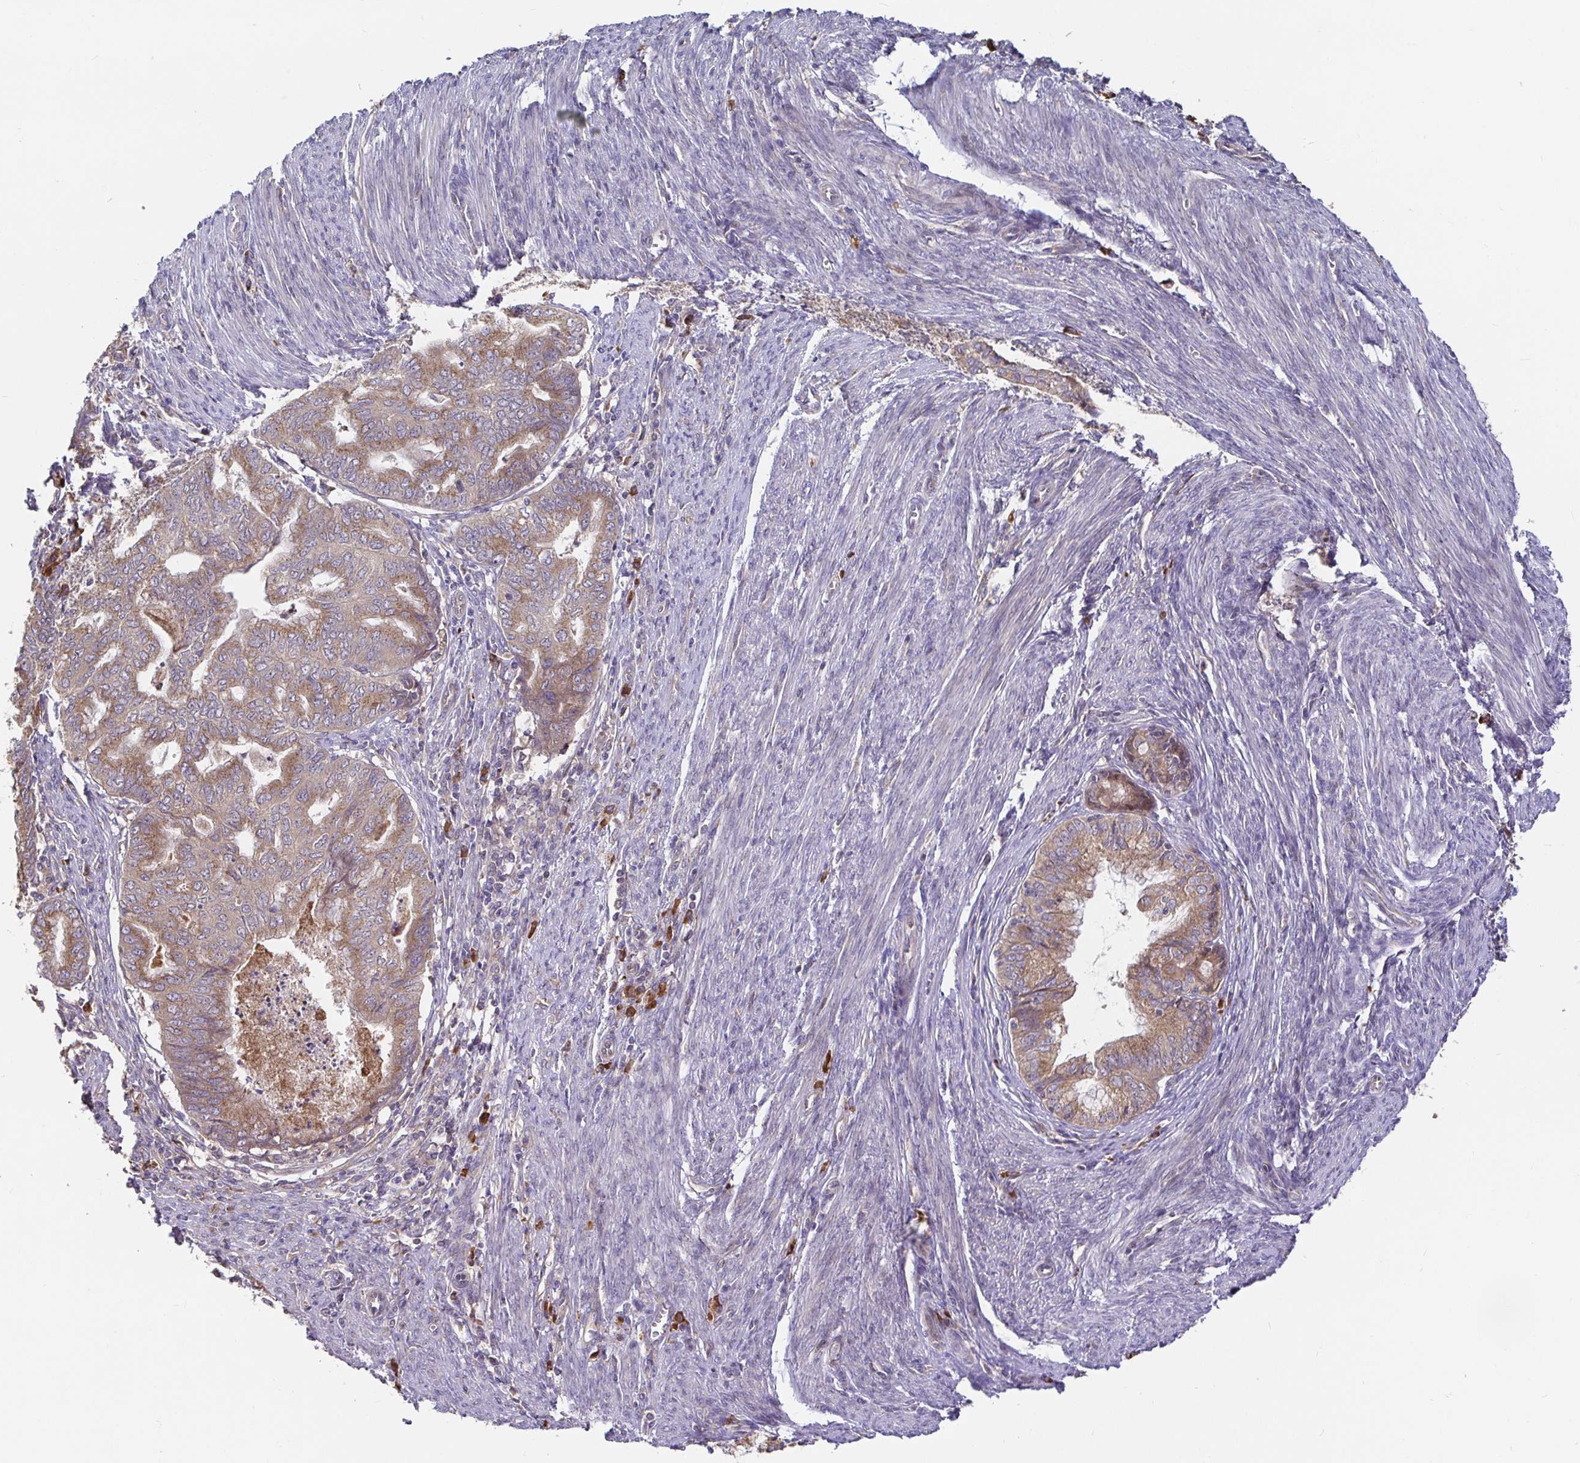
{"staining": {"intensity": "weak", "quantity": ">75%", "location": "cytoplasmic/membranous"}, "tissue": "endometrial cancer", "cell_type": "Tumor cells", "image_type": "cancer", "snomed": [{"axis": "morphology", "description": "Adenocarcinoma, NOS"}, {"axis": "topography", "description": "Endometrium"}], "caption": "There is low levels of weak cytoplasmic/membranous staining in tumor cells of endometrial cancer, as demonstrated by immunohistochemical staining (brown color).", "gene": "ELP1", "patient": {"sex": "female", "age": 79}}